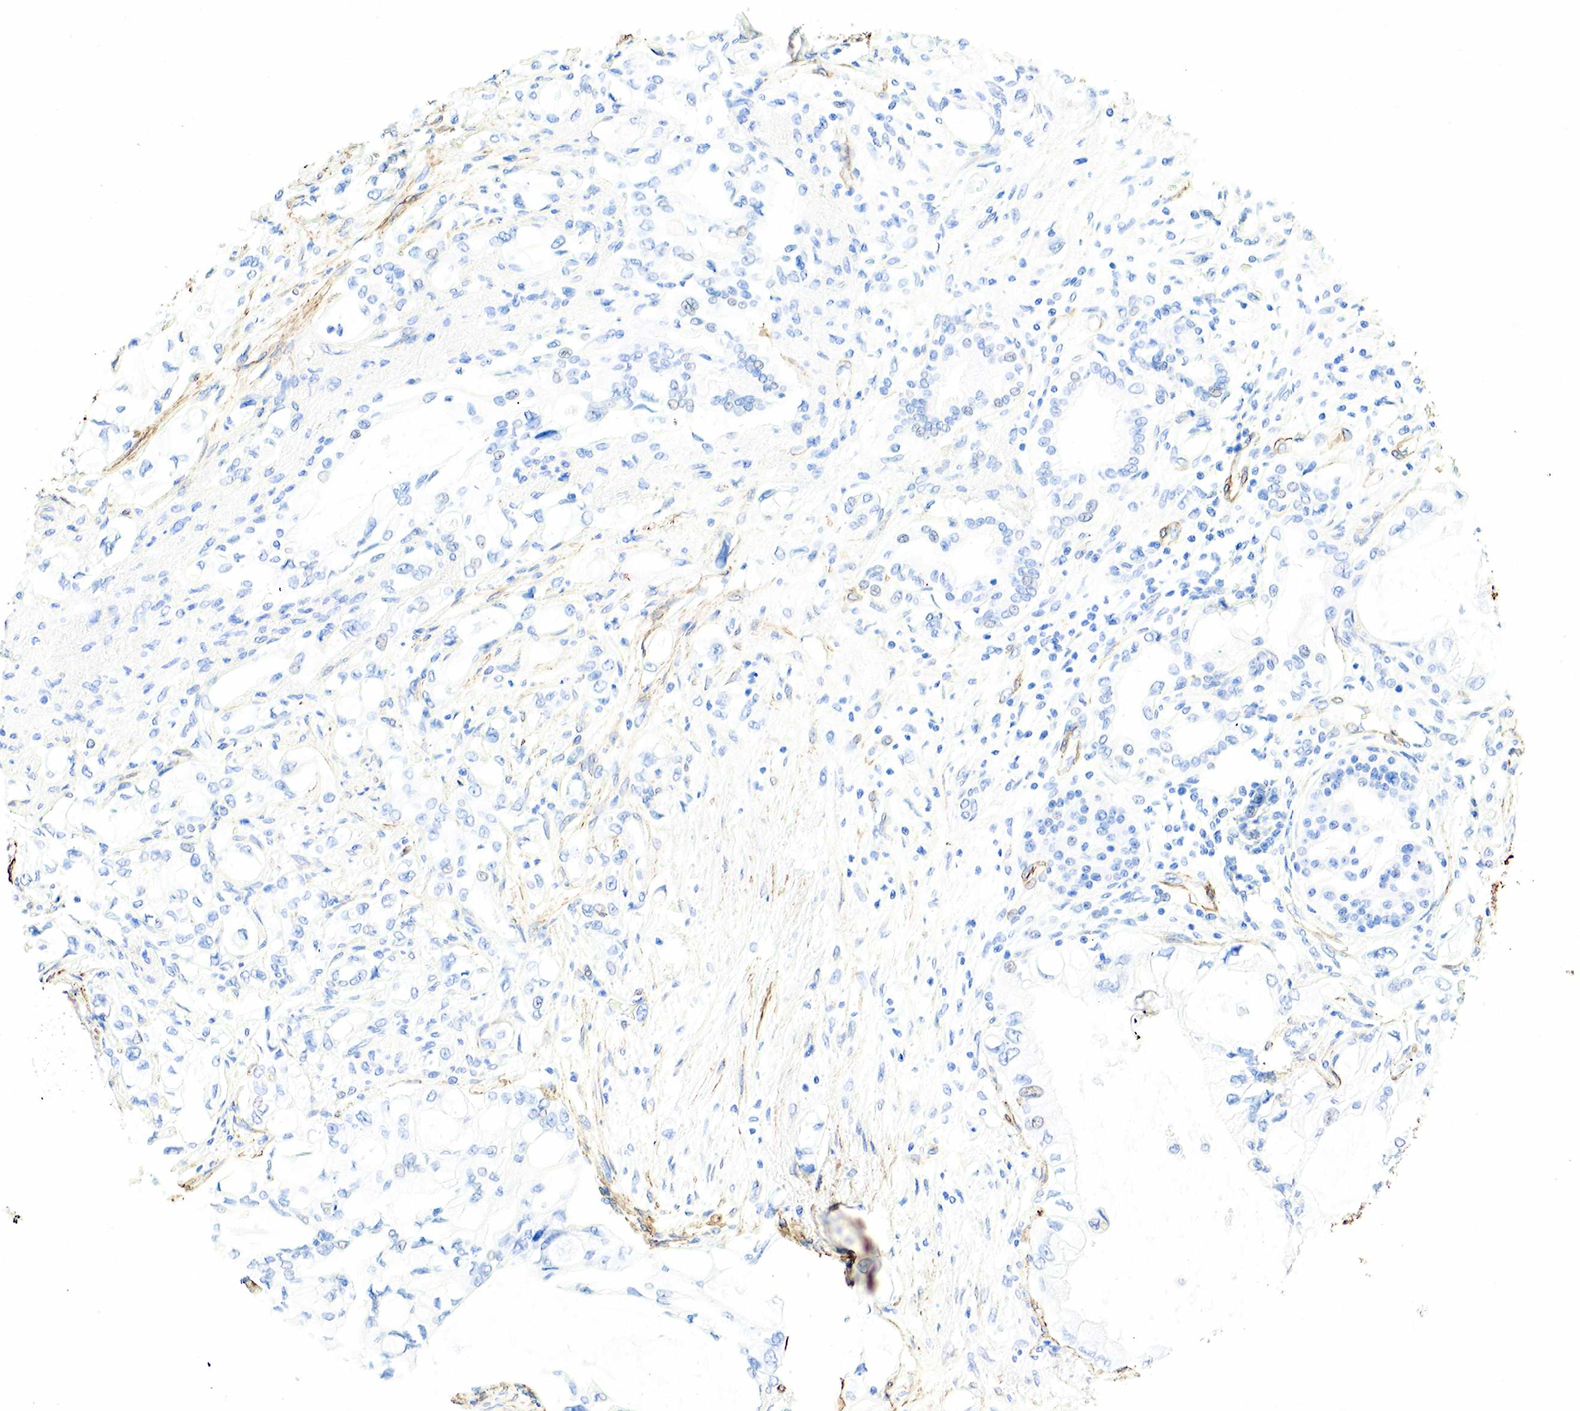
{"staining": {"intensity": "negative", "quantity": "none", "location": "none"}, "tissue": "pancreatic cancer", "cell_type": "Tumor cells", "image_type": "cancer", "snomed": [{"axis": "morphology", "description": "Adenocarcinoma, NOS"}, {"axis": "topography", "description": "Pancreas"}], "caption": "High power microscopy micrograph of an IHC photomicrograph of adenocarcinoma (pancreatic), revealing no significant staining in tumor cells.", "gene": "ACTA1", "patient": {"sex": "male", "age": 79}}